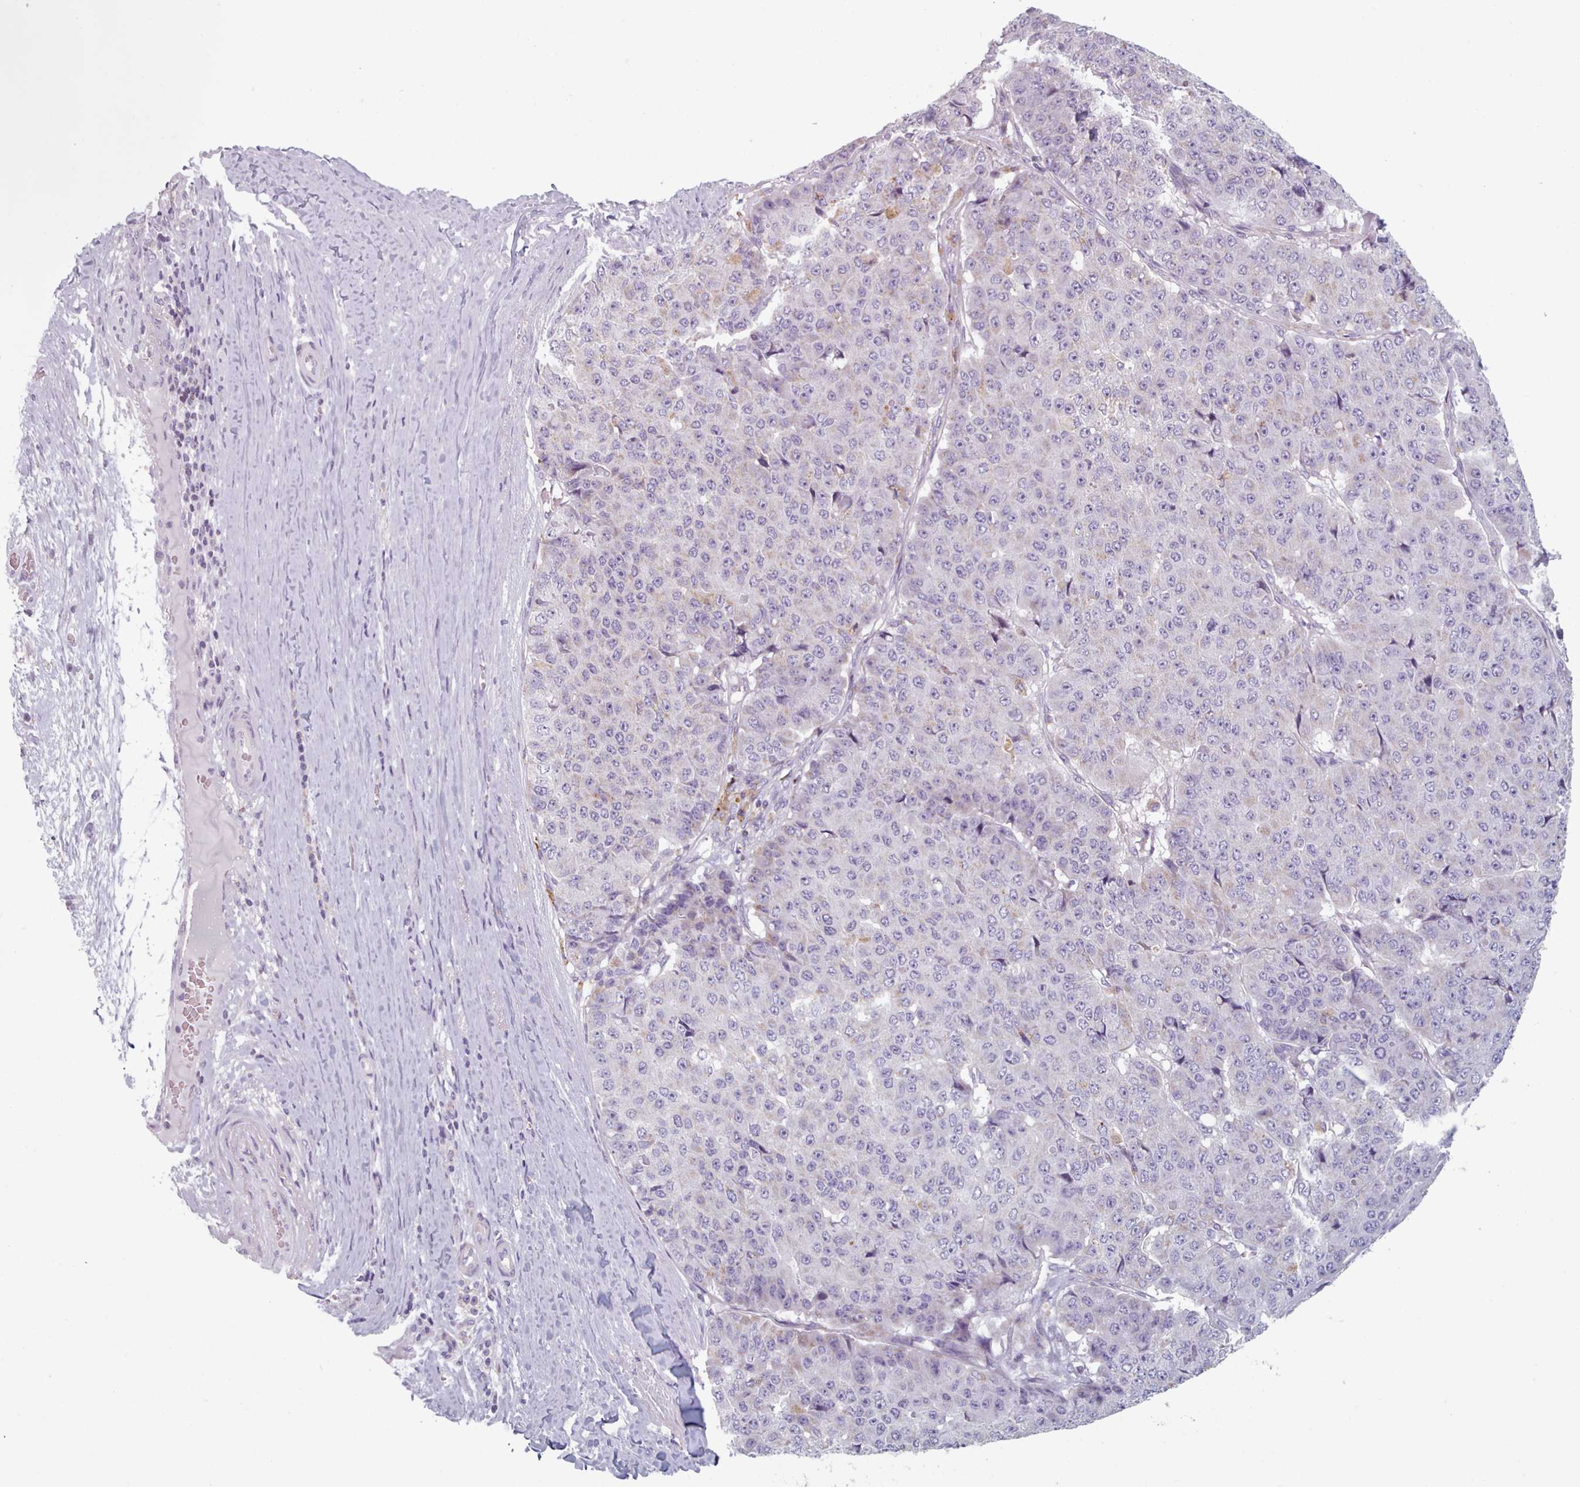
{"staining": {"intensity": "negative", "quantity": "none", "location": "none"}, "tissue": "pancreatic cancer", "cell_type": "Tumor cells", "image_type": "cancer", "snomed": [{"axis": "morphology", "description": "Adenocarcinoma, NOS"}, {"axis": "topography", "description": "Pancreas"}], "caption": "Tumor cells show no significant protein positivity in pancreatic cancer.", "gene": "FAM170B", "patient": {"sex": "male", "age": 50}}